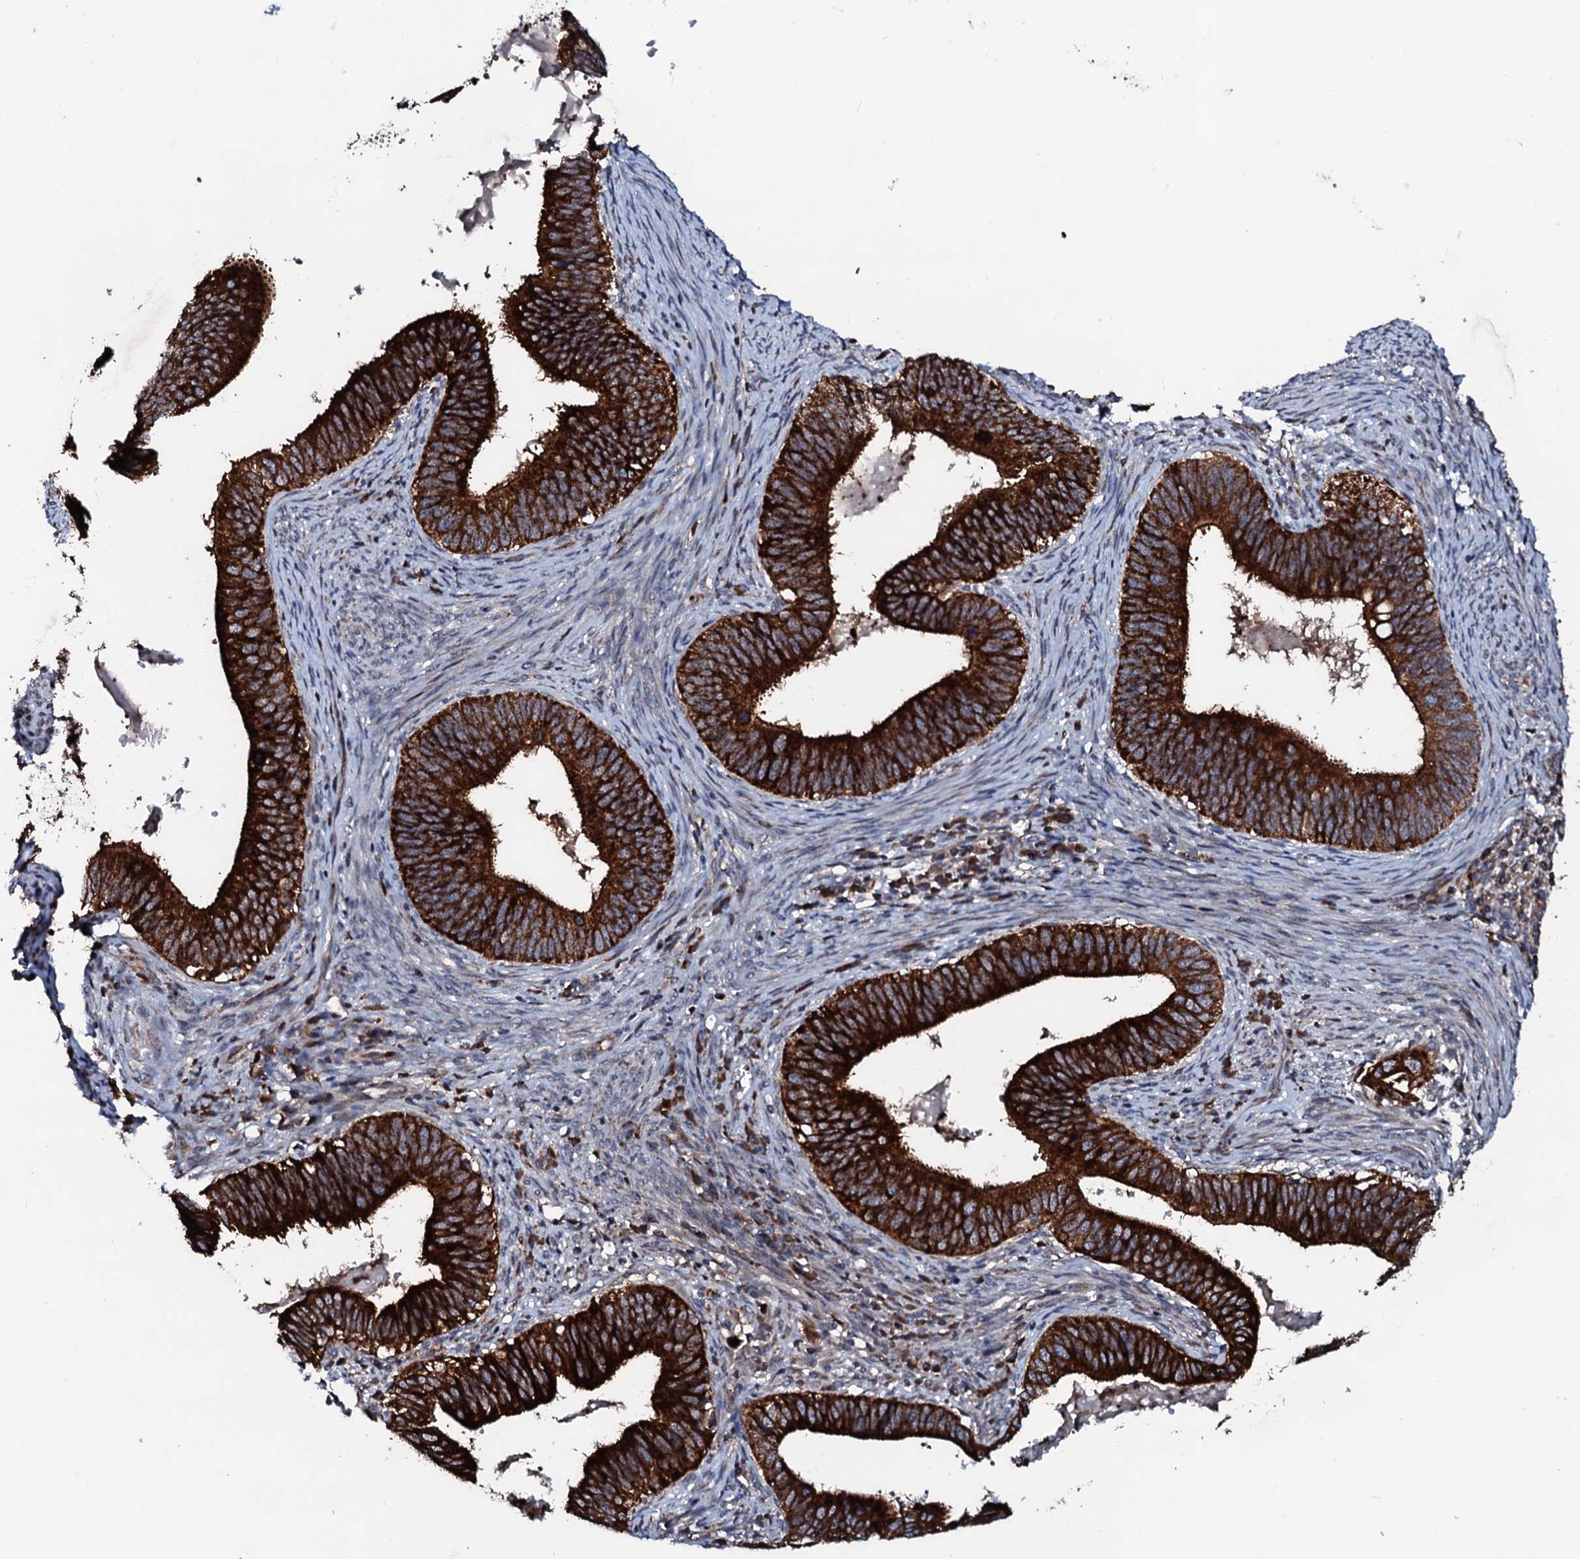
{"staining": {"intensity": "strong", "quantity": ">75%", "location": "cytoplasmic/membranous"}, "tissue": "cervical cancer", "cell_type": "Tumor cells", "image_type": "cancer", "snomed": [{"axis": "morphology", "description": "Adenocarcinoma, NOS"}, {"axis": "topography", "description": "Cervix"}], "caption": "IHC of cervical cancer (adenocarcinoma) exhibits high levels of strong cytoplasmic/membranous expression in approximately >75% of tumor cells. The protein of interest is stained brown, and the nuclei are stained in blue (DAB (3,3'-diaminobenzidine) IHC with brightfield microscopy, high magnification).", "gene": "SDHAF2", "patient": {"sex": "female", "age": 42}}